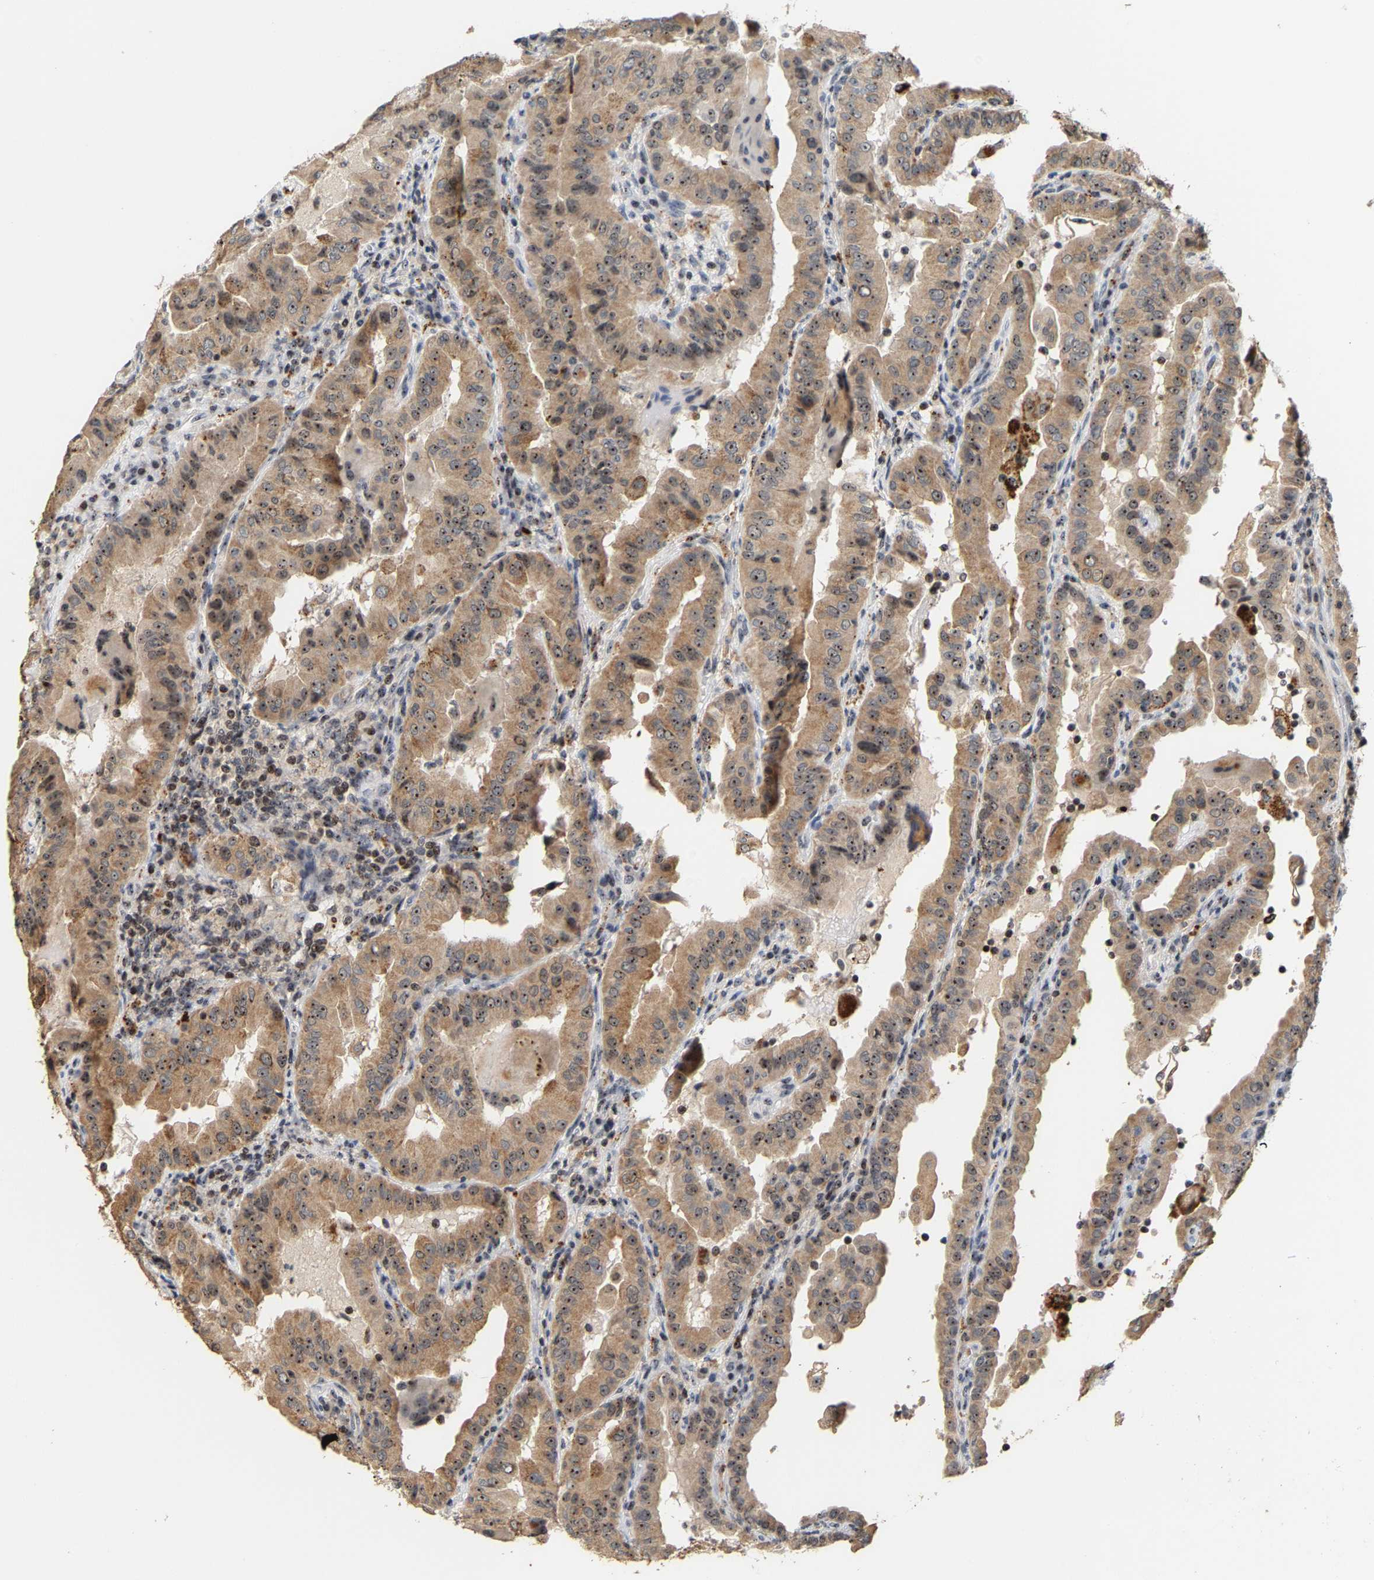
{"staining": {"intensity": "moderate", "quantity": ">75%", "location": "cytoplasmic/membranous,nuclear"}, "tissue": "thyroid cancer", "cell_type": "Tumor cells", "image_type": "cancer", "snomed": [{"axis": "morphology", "description": "Papillary adenocarcinoma, NOS"}, {"axis": "topography", "description": "Thyroid gland"}], "caption": "Papillary adenocarcinoma (thyroid) tissue shows moderate cytoplasmic/membranous and nuclear staining in approximately >75% of tumor cells, visualized by immunohistochemistry. (Stains: DAB in brown, nuclei in blue, Microscopy: brightfield microscopy at high magnification).", "gene": "NOP58", "patient": {"sex": "male", "age": 33}}